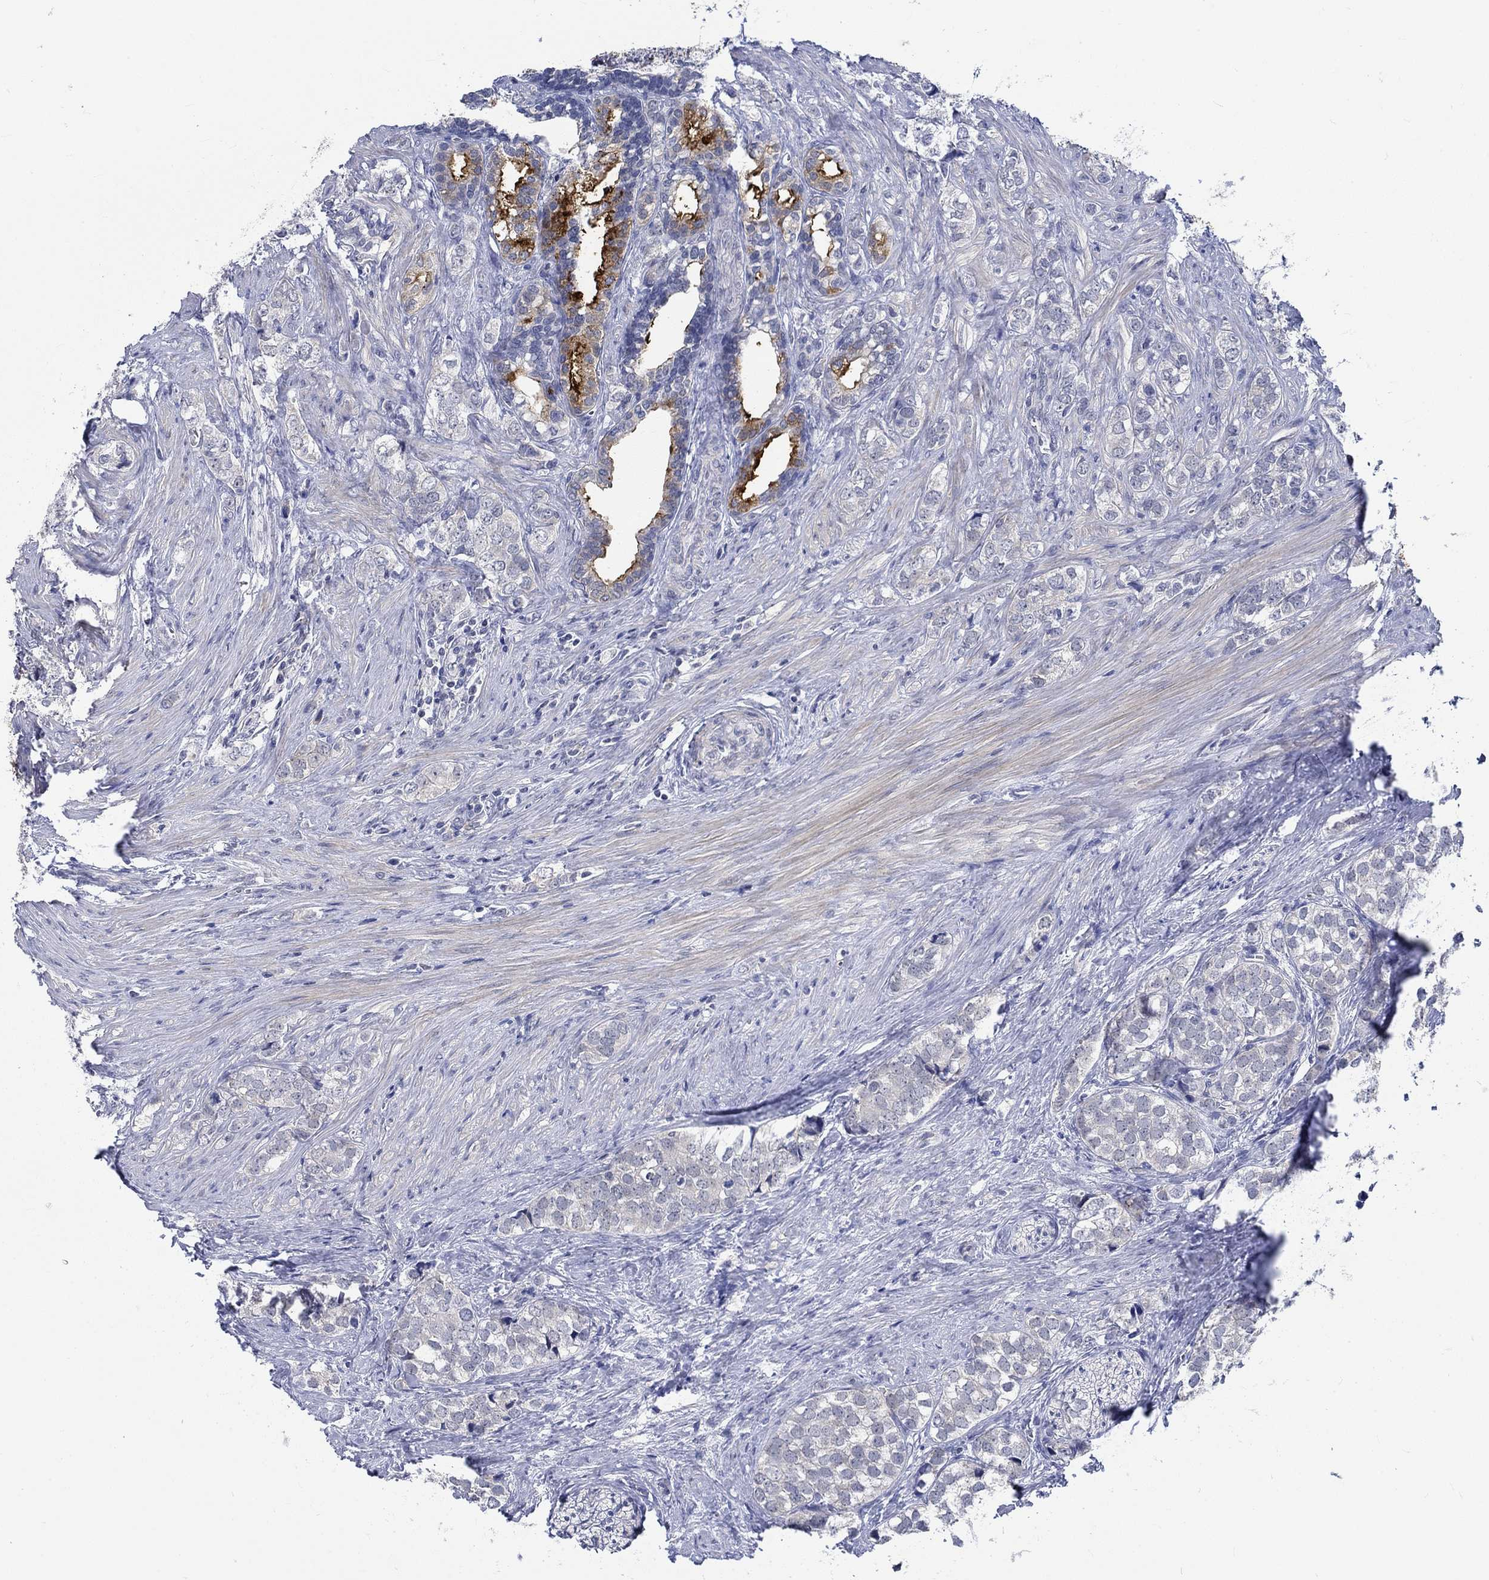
{"staining": {"intensity": "strong", "quantity": "<25%", "location": "cytoplasmic/membranous"}, "tissue": "prostate cancer", "cell_type": "Tumor cells", "image_type": "cancer", "snomed": [{"axis": "morphology", "description": "Adenocarcinoma, NOS"}, {"axis": "topography", "description": "Prostate and seminal vesicle, NOS"}], "caption": "Prostate cancer stained with DAB (3,3'-diaminobenzidine) immunohistochemistry (IHC) reveals medium levels of strong cytoplasmic/membranous expression in about <25% of tumor cells. Using DAB (brown) and hematoxylin (blue) stains, captured at high magnification using brightfield microscopy.", "gene": "WASF1", "patient": {"sex": "male", "age": 63}}